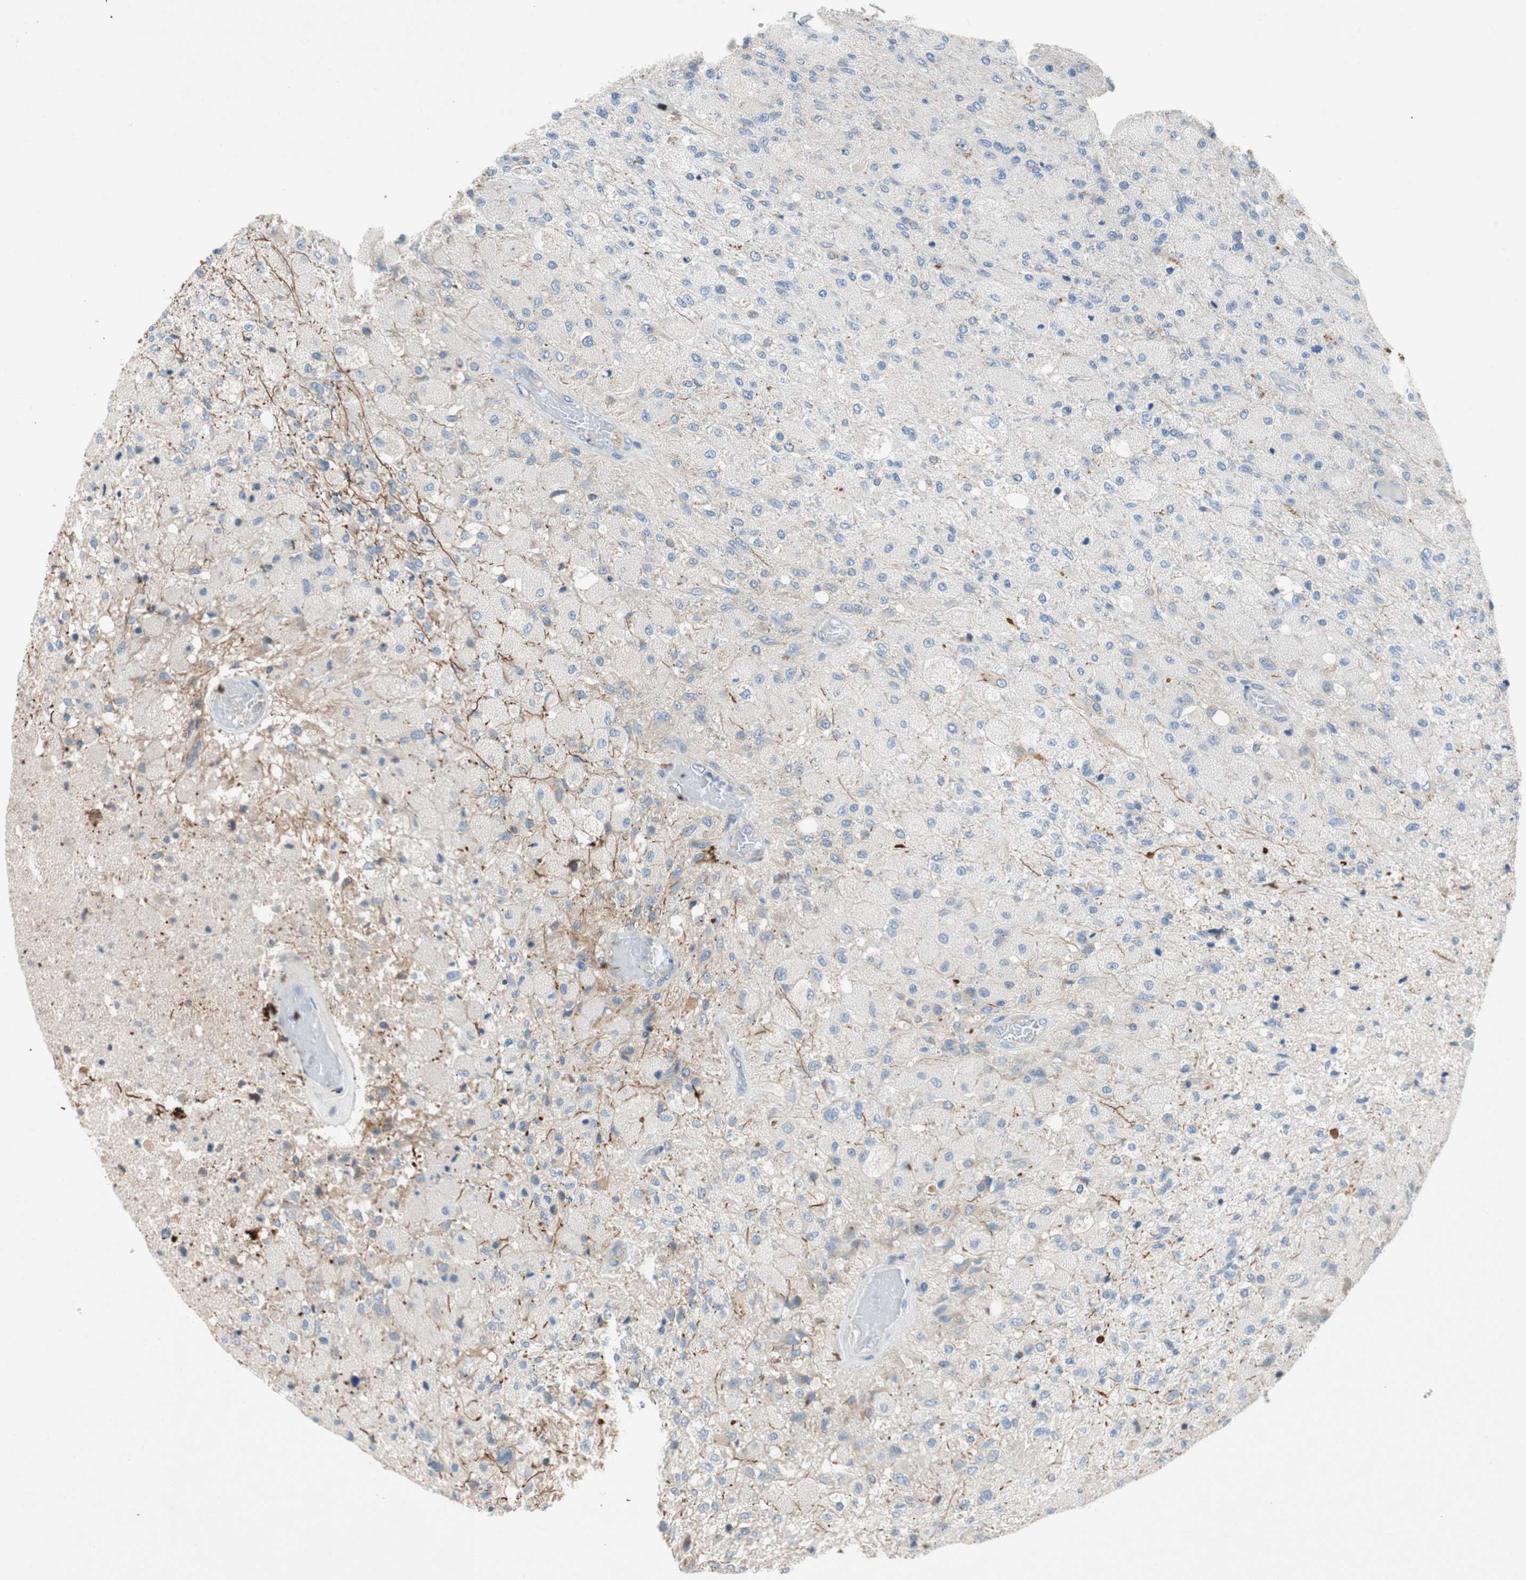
{"staining": {"intensity": "negative", "quantity": "none", "location": "none"}, "tissue": "glioma", "cell_type": "Tumor cells", "image_type": "cancer", "snomed": [{"axis": "morphology", "description": "Normal tissue, NOS"}, {"axis": "morphology", "description": "Glioma, malignant, High grade"}, {"axis": "topography", "description": "Cerebral cortex"}], "caption": "Tumor cells are negative for protein expression in human high-grade glioma (malignant).", "gene": "RELB", "patient": {"sex": "male", "age": 77}}